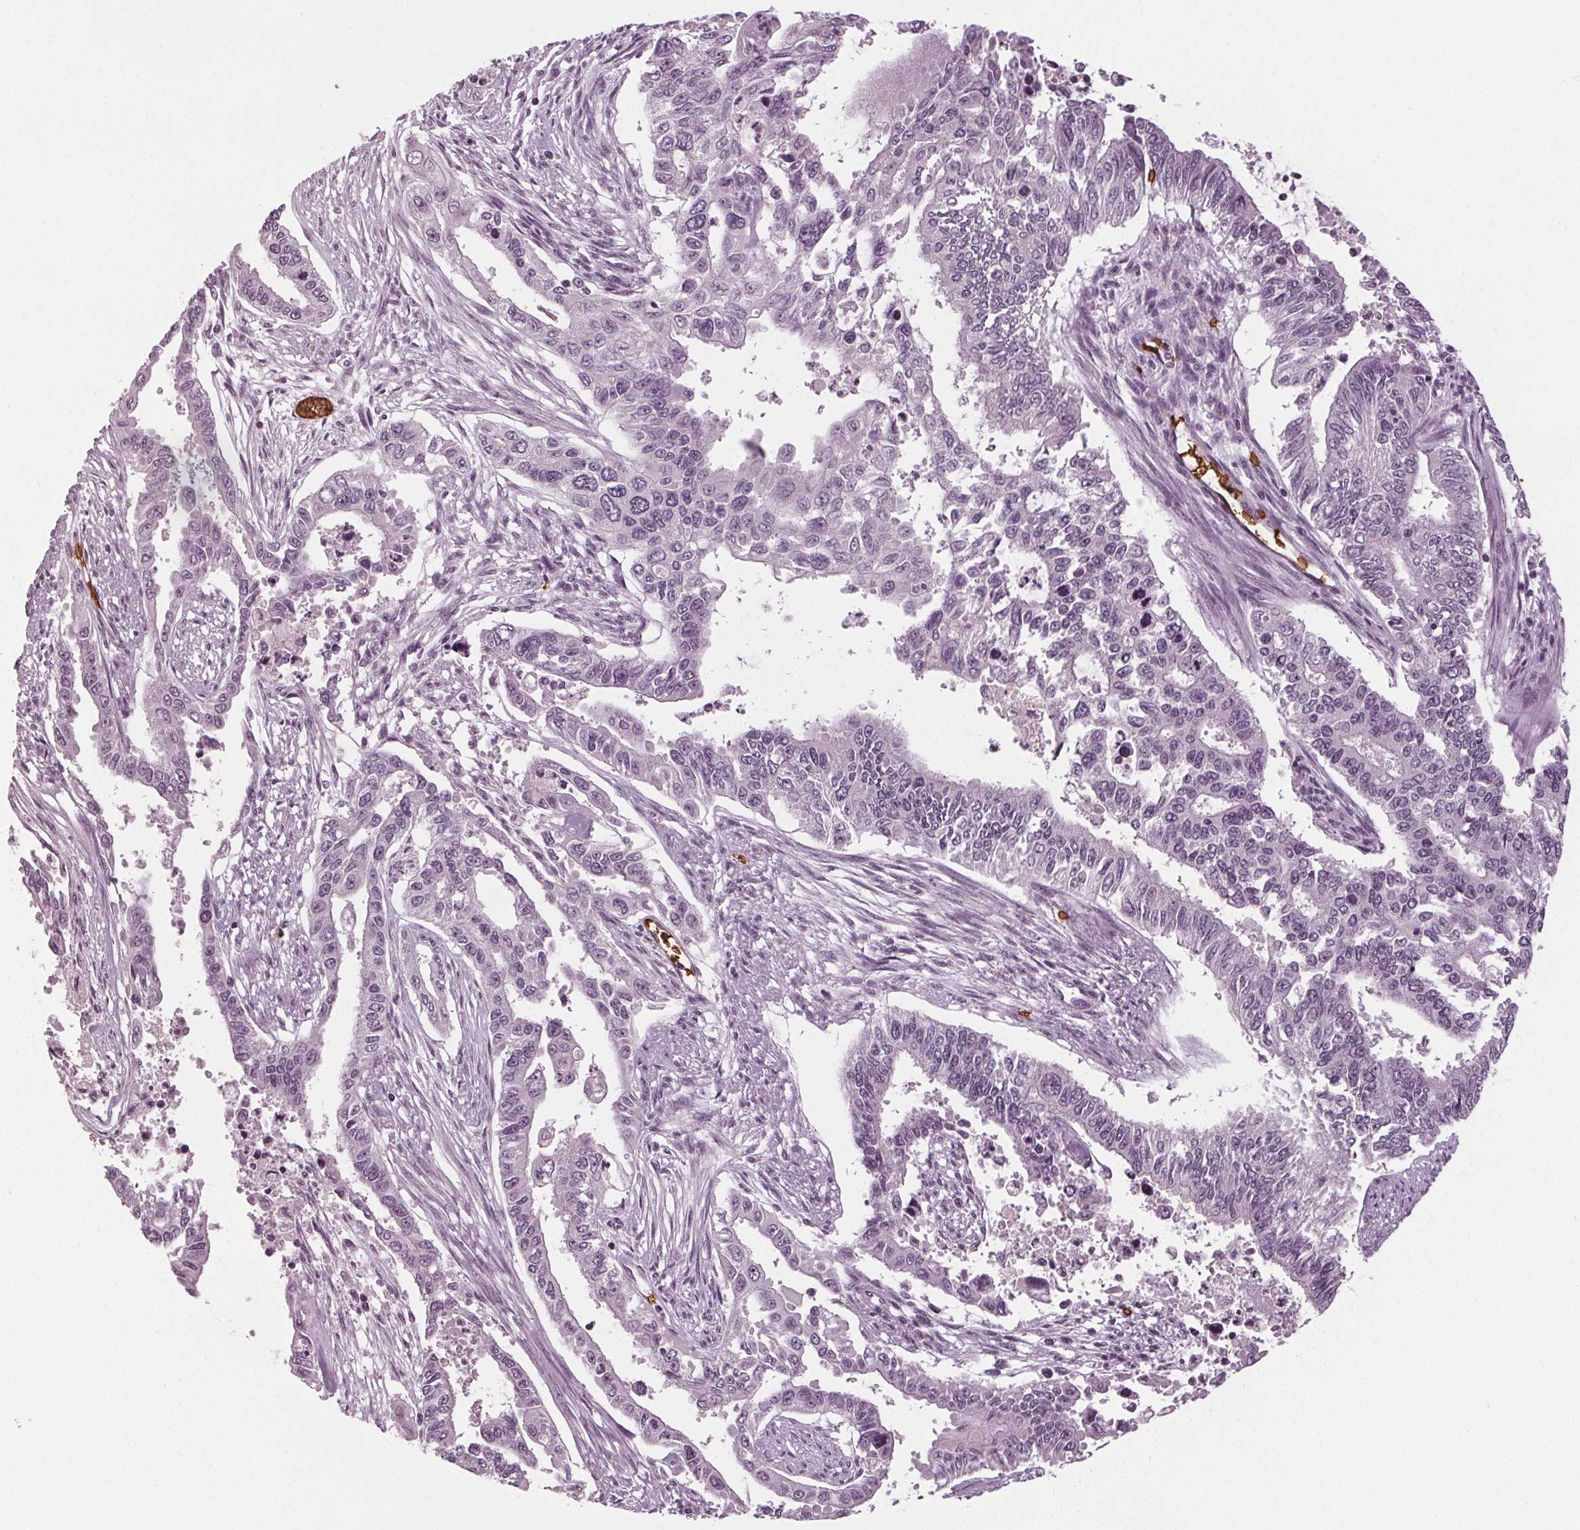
{"staining": {"intensity": "negative", "quantity": "none", "location": "none"}, "tissue": "endometrial cancer", "cell_type": "Tumor cells", "image_type": "cancer", "snomed": [{"axis": "morphology", "description": "Adenocarcinoma, NOS"}, {"axis": "topography", "description": "Uterus"}], "caption": "Immunohistochemistry of human endometrial adenocarcinoma reveals no positivity in tumor cells.", "gene": "SLC4A1", "patient": {"sex": "female", "age": 59}}